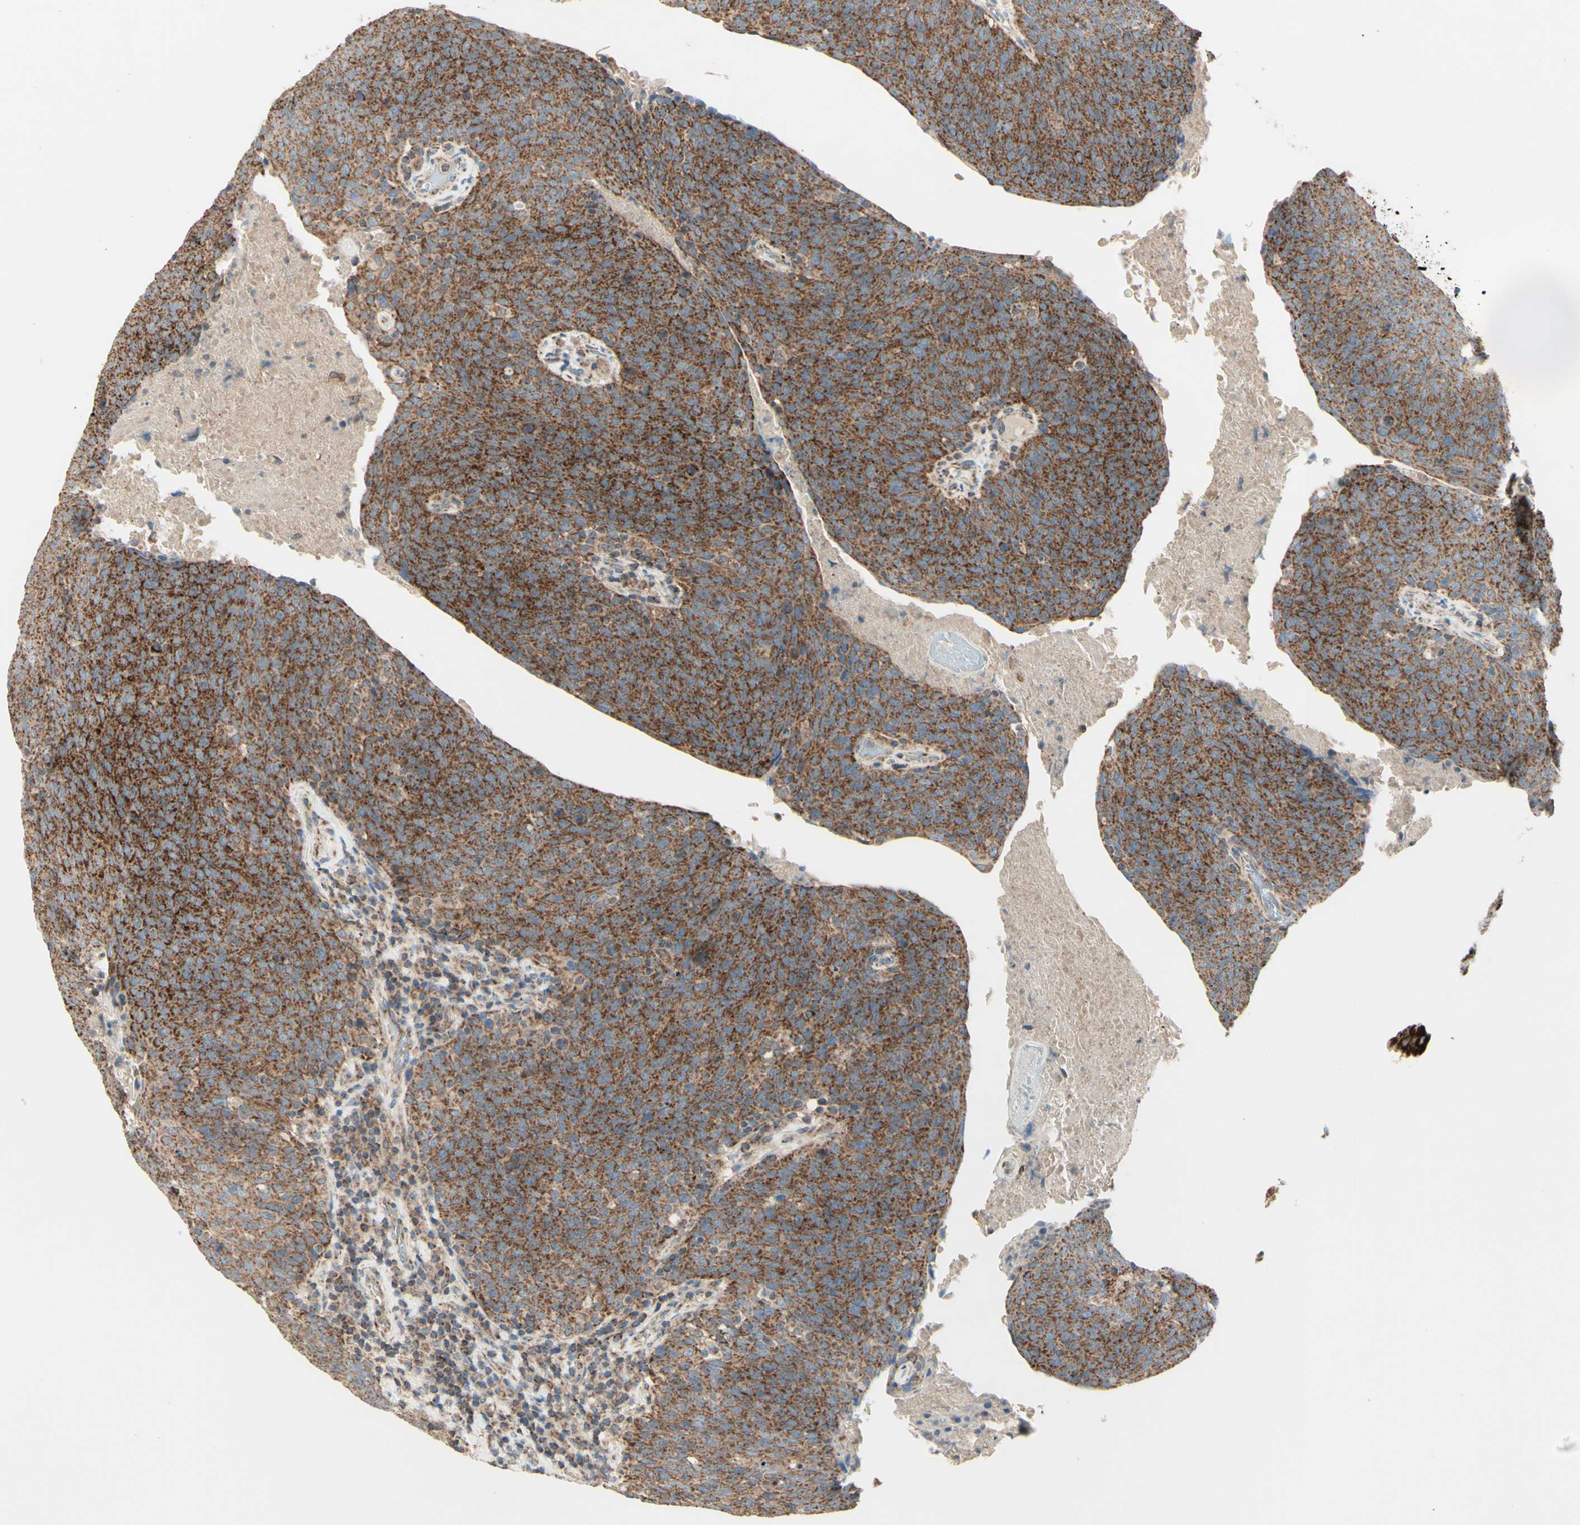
{"staining": {"intensity": "strong", "quantity": ">75%", "location": "cytoplasmic/membranous"}, "tissue": "head and neck cancer", "cell_type": "Tumor cells", "image_type": "cancer", "snomed": [{"axis": "morphology", "description": "Squamous cell carcinoma, NOS"}, {"axis": "morphology", "description": "Squamous cell carcinoma, metastatic, NOS"}, {"axis": "topography", "description": "Lymph node"}, {"axis": "topography", "description": "Head-Neck"}], "caption": "Head and neck cancer was stained to show a protein in brown. There is high levels of strong cytoplasmic/membranous expression in approximately >75% of tumor cells. (DAB (3,3'-diaminobenzidine) IHC, brown staining for protein, blue staining for nuclei).", "gene": "ARMC10", "patient": {"sex": "male", "age": 62}}